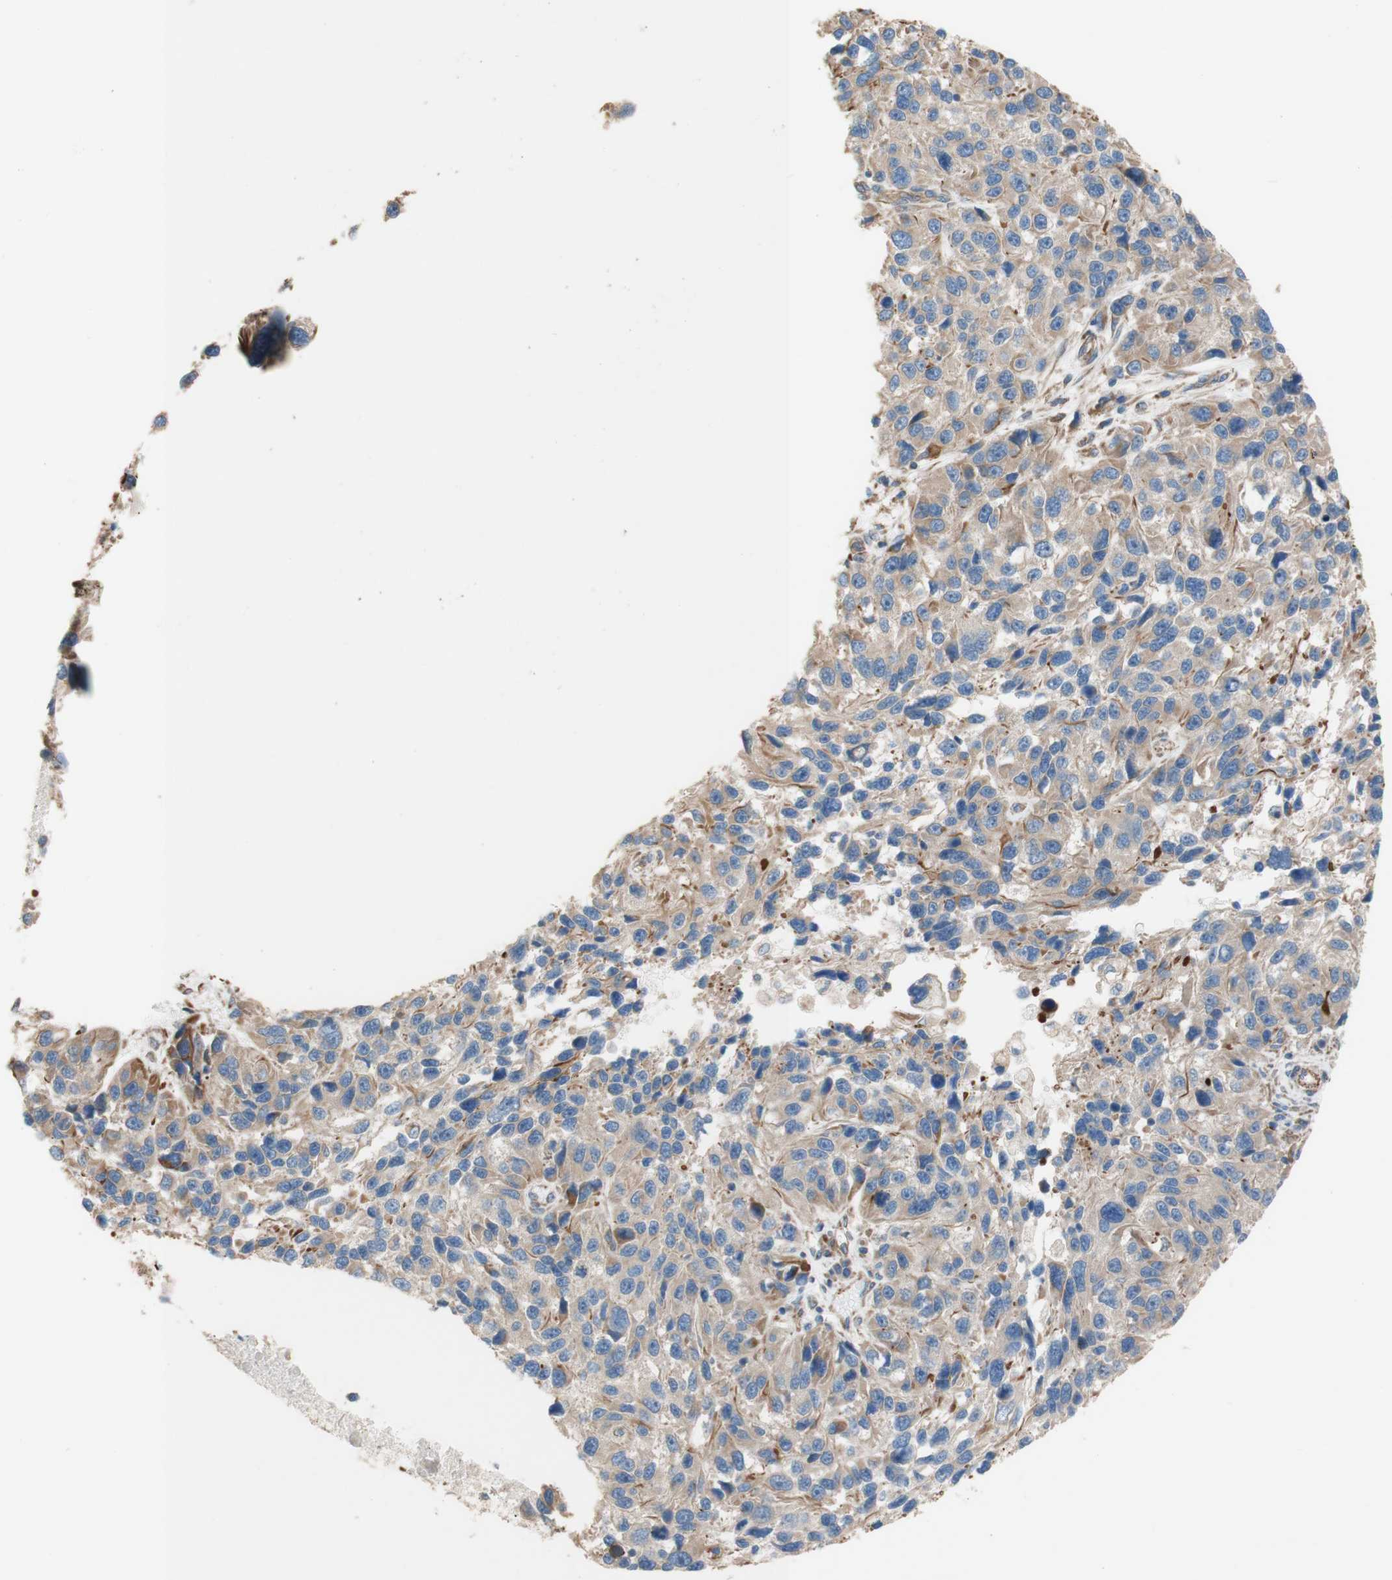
{"staining": {"intensity": "moderate", "quantity": ">75%", "location": "cytoplasmic/membranous"}, "tissue": "melanoma", "cell_type": "Tumor cells", "image_type": "cancer", "snomed": [{"axis": "morphology", "description": "Malignant melanoma, NOS"}, {"axis": "topography", "description": "Skin"}], "caption": "Malignant melanoma was stained to show a protein in brown. There is medium levels of moderate cytoplasmic/membranous positivity in approximately >75% of tumor cells.", "gene": "C1orf43", "patient": {"sex": "male", "age": 53}}